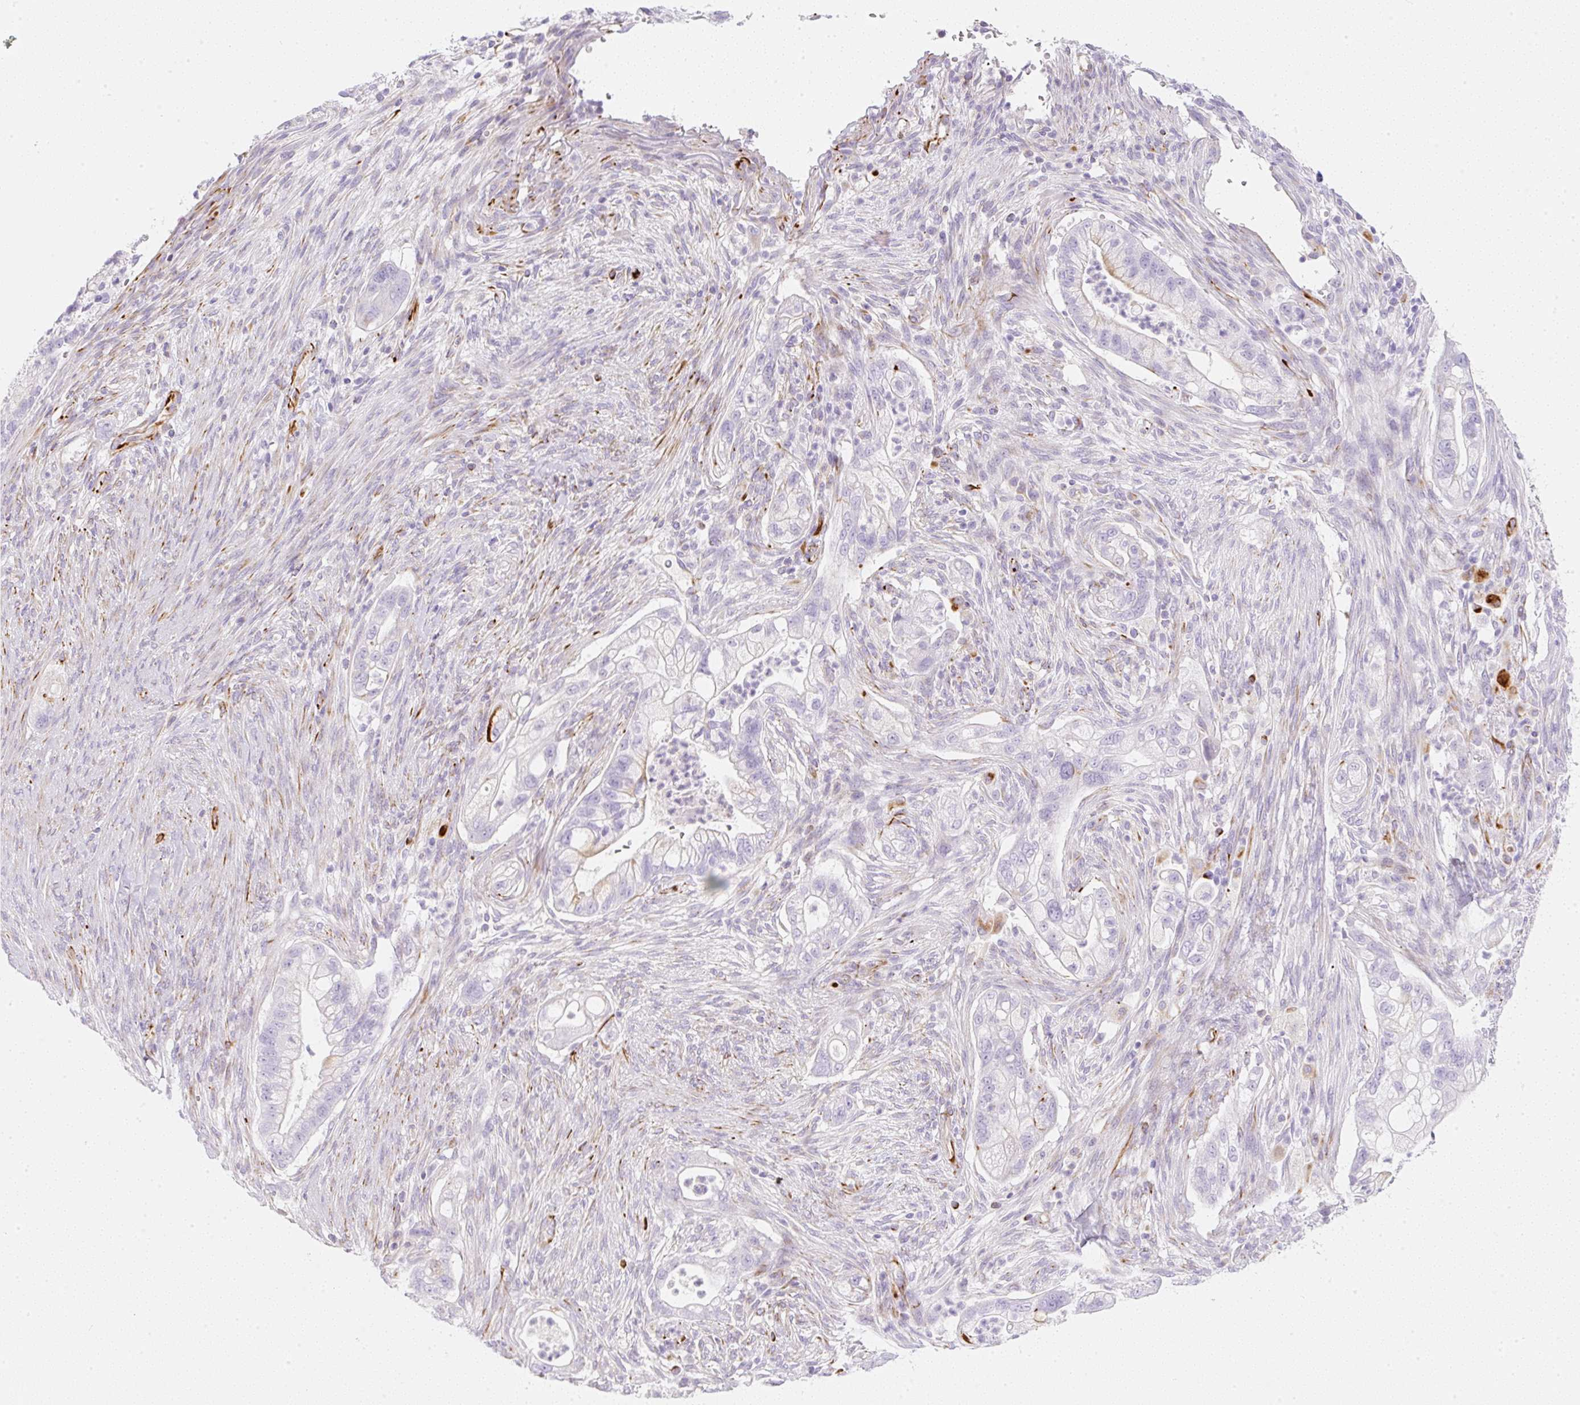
{"staining": {"intensity": "negative", "quantity": "none", "location": "none"}, "tissue": "pancreatic cancer", "cell_type": "Tumor cells", "image_type": "cancer", "snomed": [{"axis": "morphology", "description": "Adenocarcinoma, NOS"}, {"axis": "topography", "description": "Pancreas"}], "caption": "Histopathology image shows no protein staining in tumor cells of pancreatic adenocarcinoma tissue.", "gene": "ZNF689", "patient": {"sex": "male", "age": 44}}